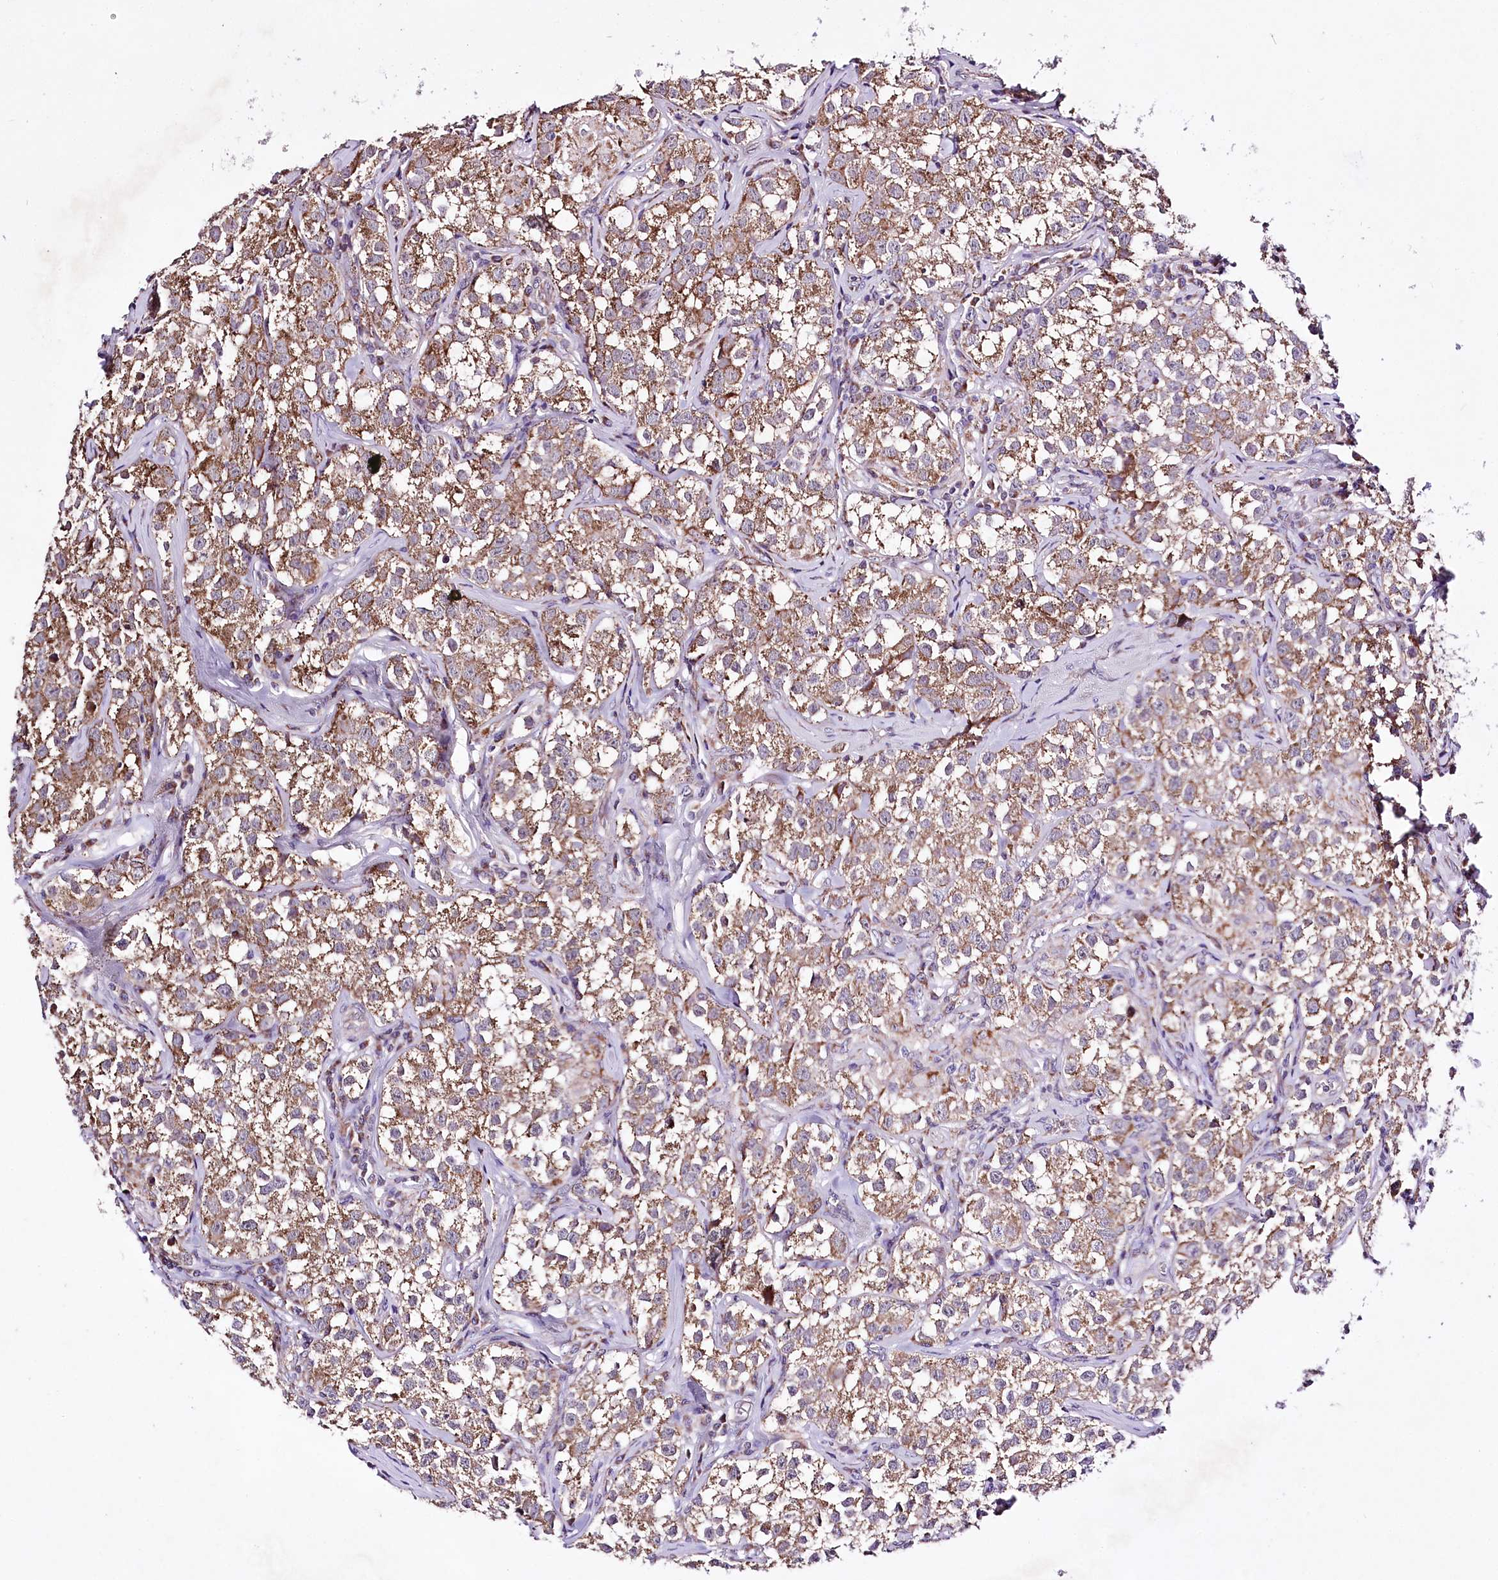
{"staining": {"intensity": "moderate", "quantity": ">75%", "location": "cytoplasmic/membranous"}, "tissue": "testis cancer", "cell_type": "Tumor cells", "image_type": "cancer", "snomed": [{"axis": "morphology", "description": "Seminoma, NOS"}, {"axis": "morphology", "description": "Carcinoma, Embryonal, NOS"}, {"axis": "topography", "description": "Testis"}], "caption": "A micrograph showing moderate cytoplasmic/membranous positivity in about >75% of tumor cells in seminoma (testis), as visualized by brown immunohistochemical staining.", "gene": "ATE1", "patient": {"sex": "male", "age": 43}}